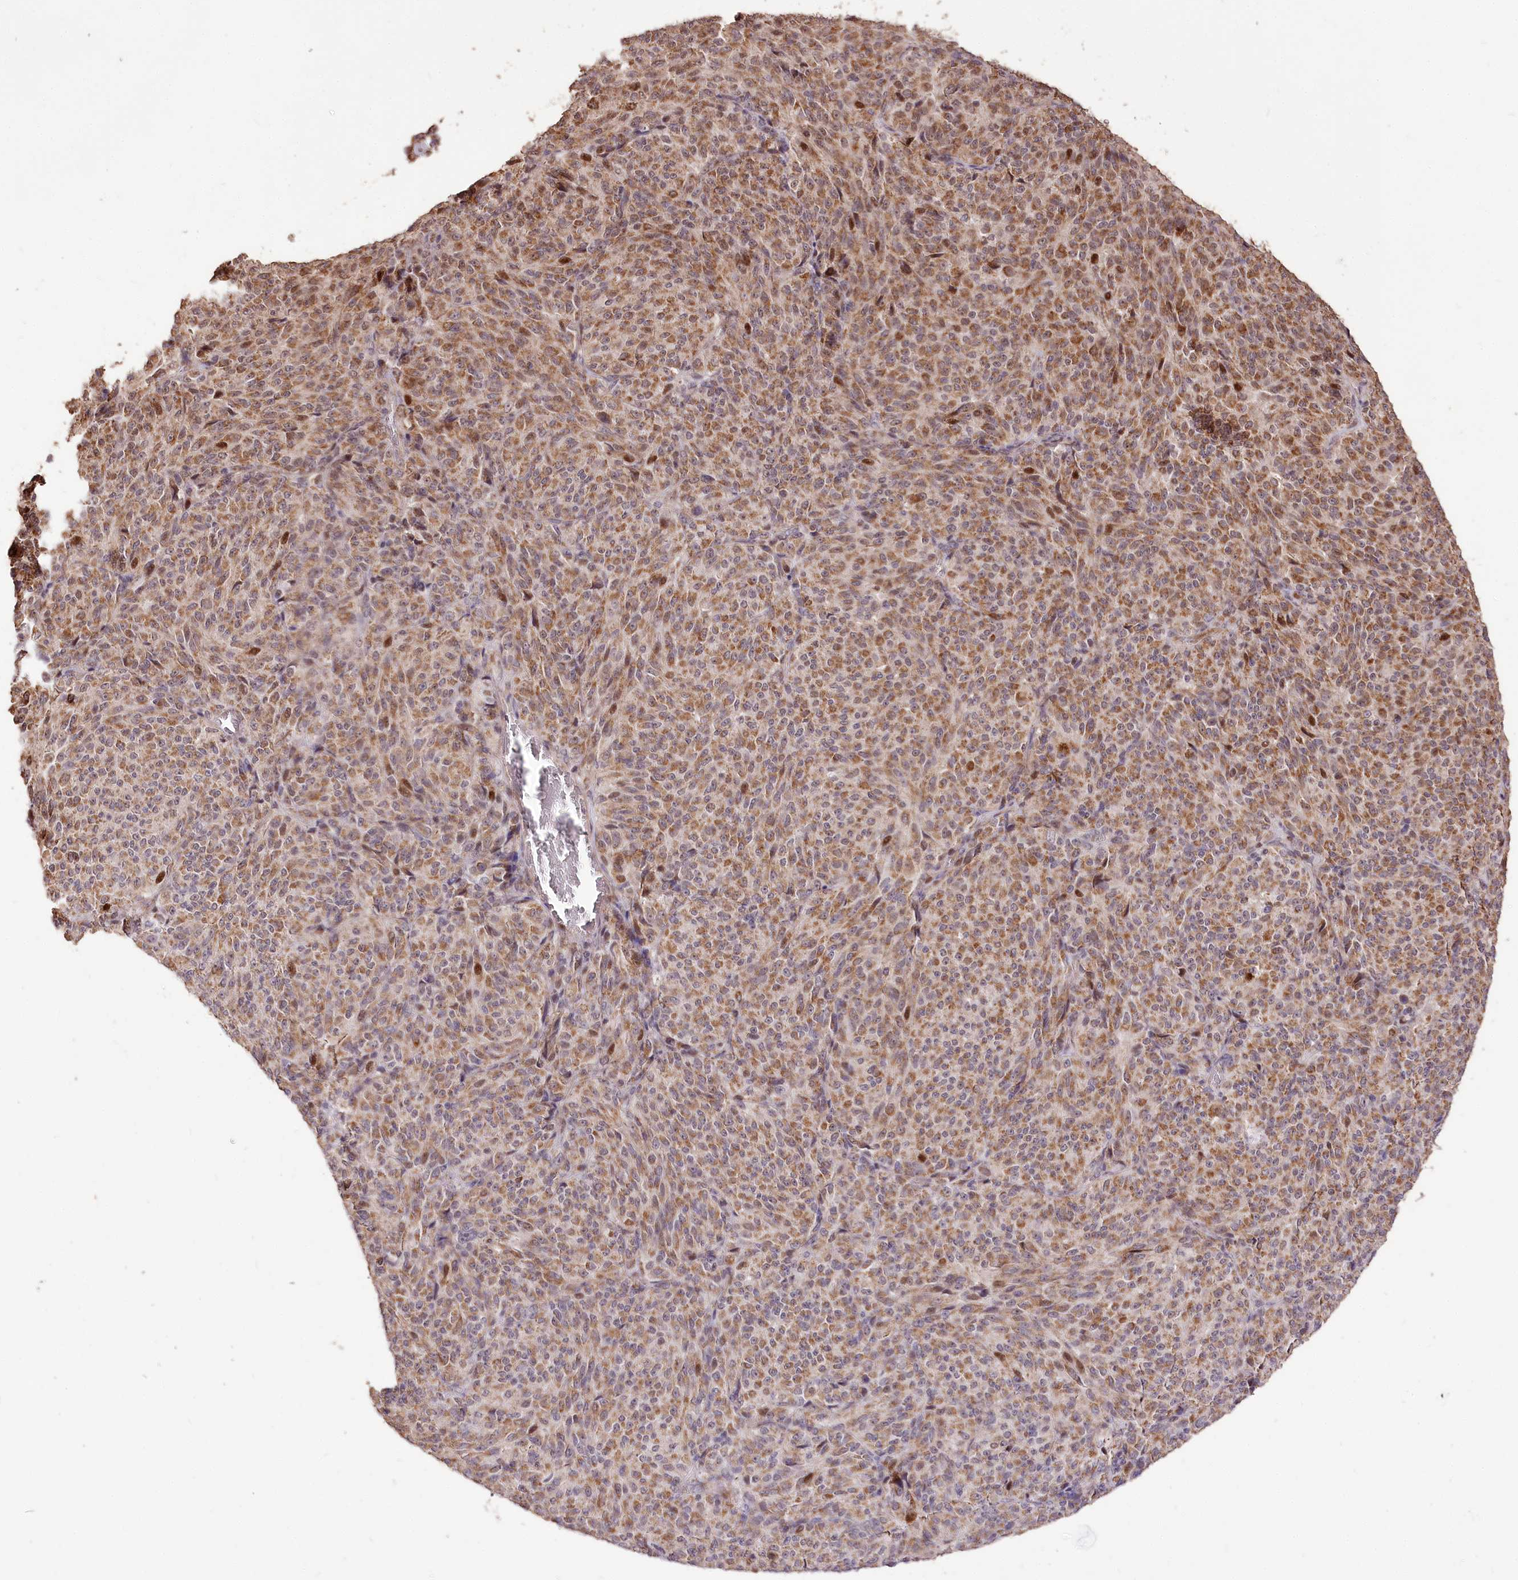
{"staining": {"intensity": "moderate", "quantity": ">75%", "location": "cytoplasmic/membranous,nuclear"}, "tissue": "melanoma", "cell_type": "Tumor cells", "image_type": "cancer", "snomed": [{"axis": "morphology", "description": "Malignant melanoma, Metastatic site"}, {"axis": "topography", "description": "Brain"}], "caption": "Malignant melanoma (metastatic site) stained for a protein shows moderate cytoplasmic/membranous and nuclear positivity in tumor cells.", "gene": "CARD19", "patient": {"sex": "female", "age": 56}}